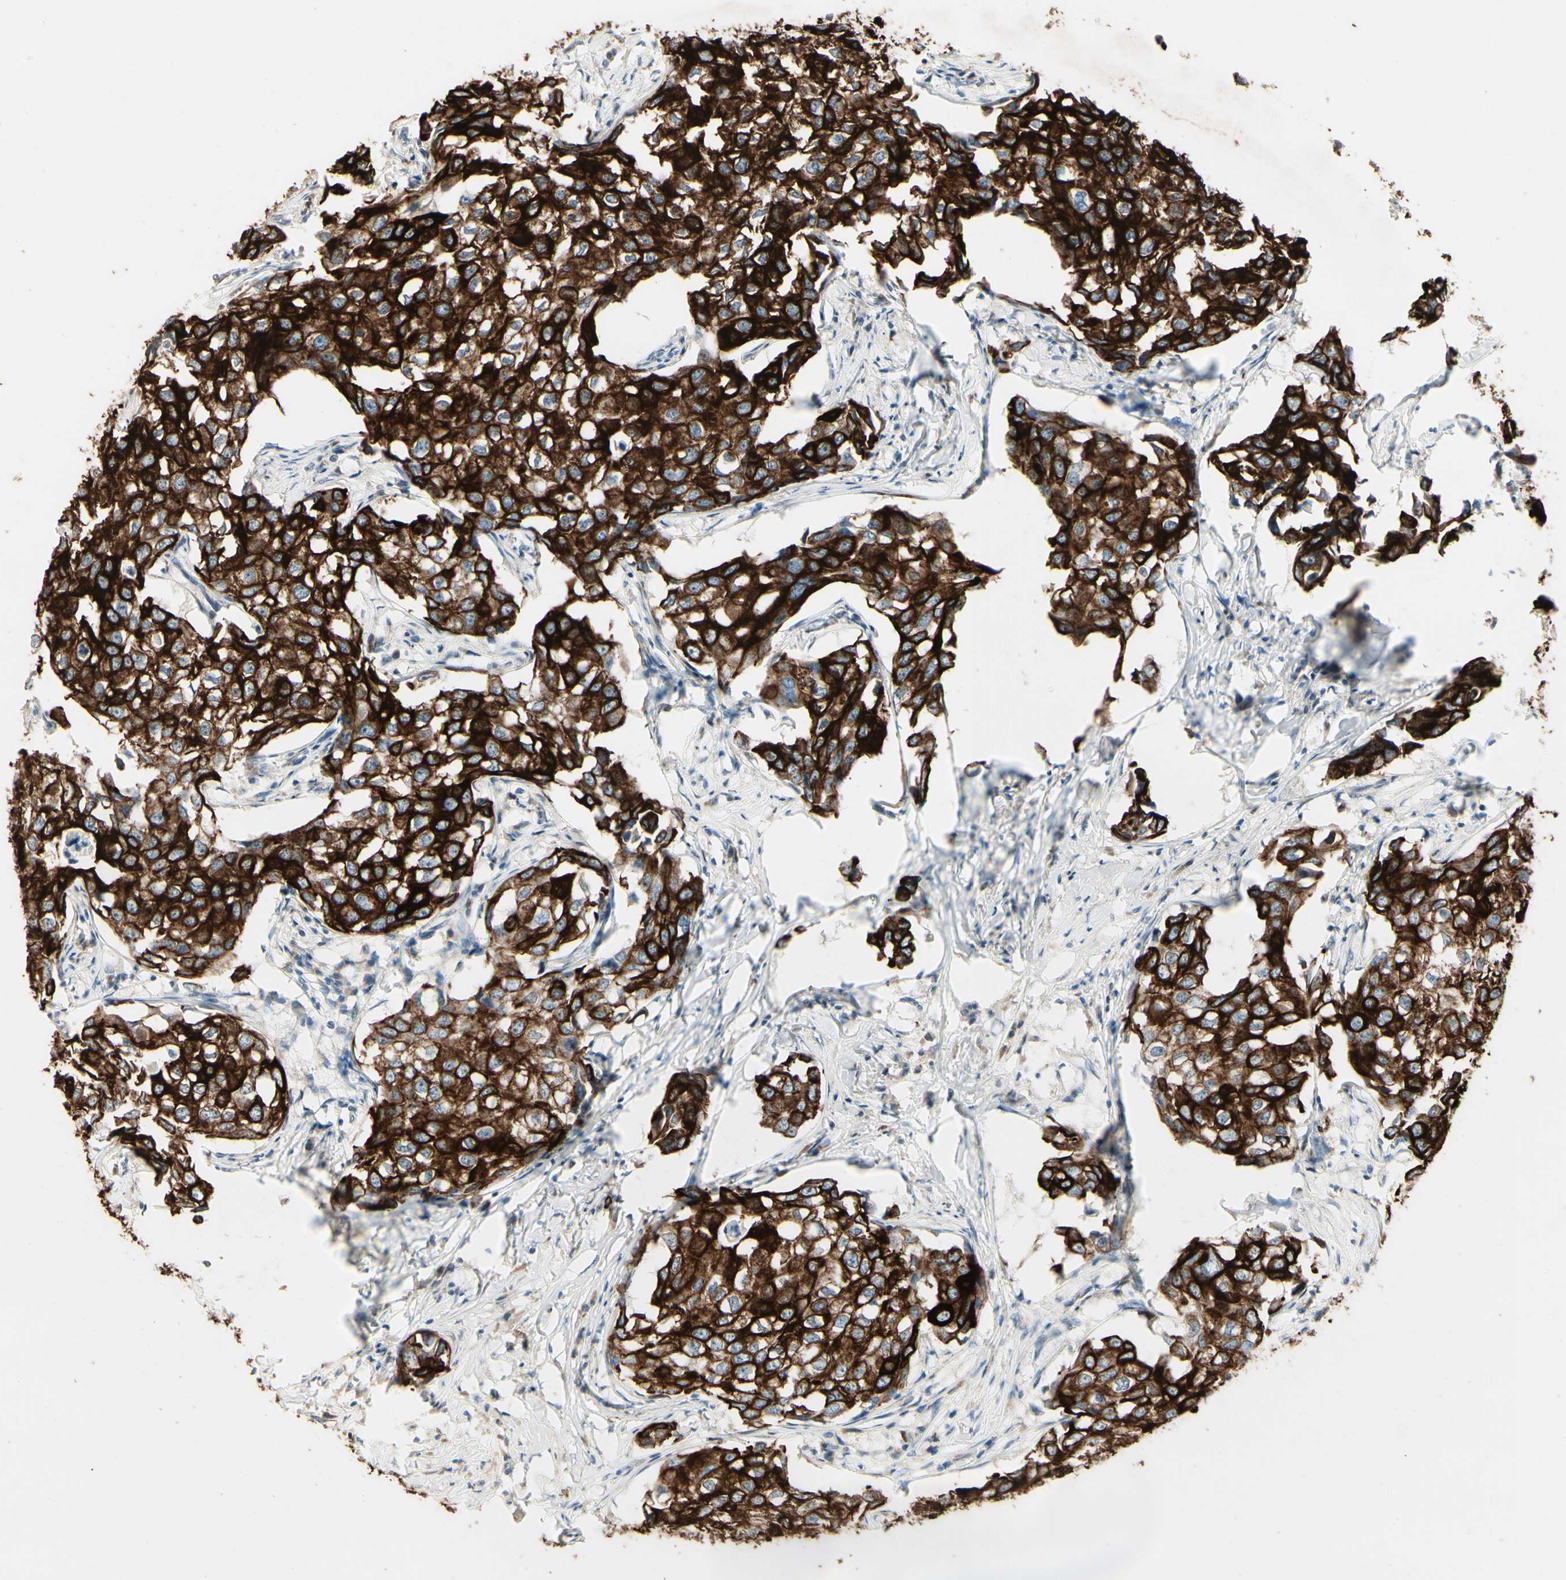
{"staining": {"intensity": "strong", "quantity": ">75%", "location": "cytoplasmic/membranous"}, "tissue": "breast cancer", "cell_type": "Tumor cells", "image_type": "cancer", "snomed": [{"axis": "morphology", "description": "Duct carcinoma"}, {"axis": "topography", "description": "Breast"}], "caption": "Strong cytoplasmic/membranous protein staining is seen in approximately >75% of tumor cells in breast intraductal carcinoma.", "gene": "SKIL", "patient": {"sex": "female", "age": 27}}